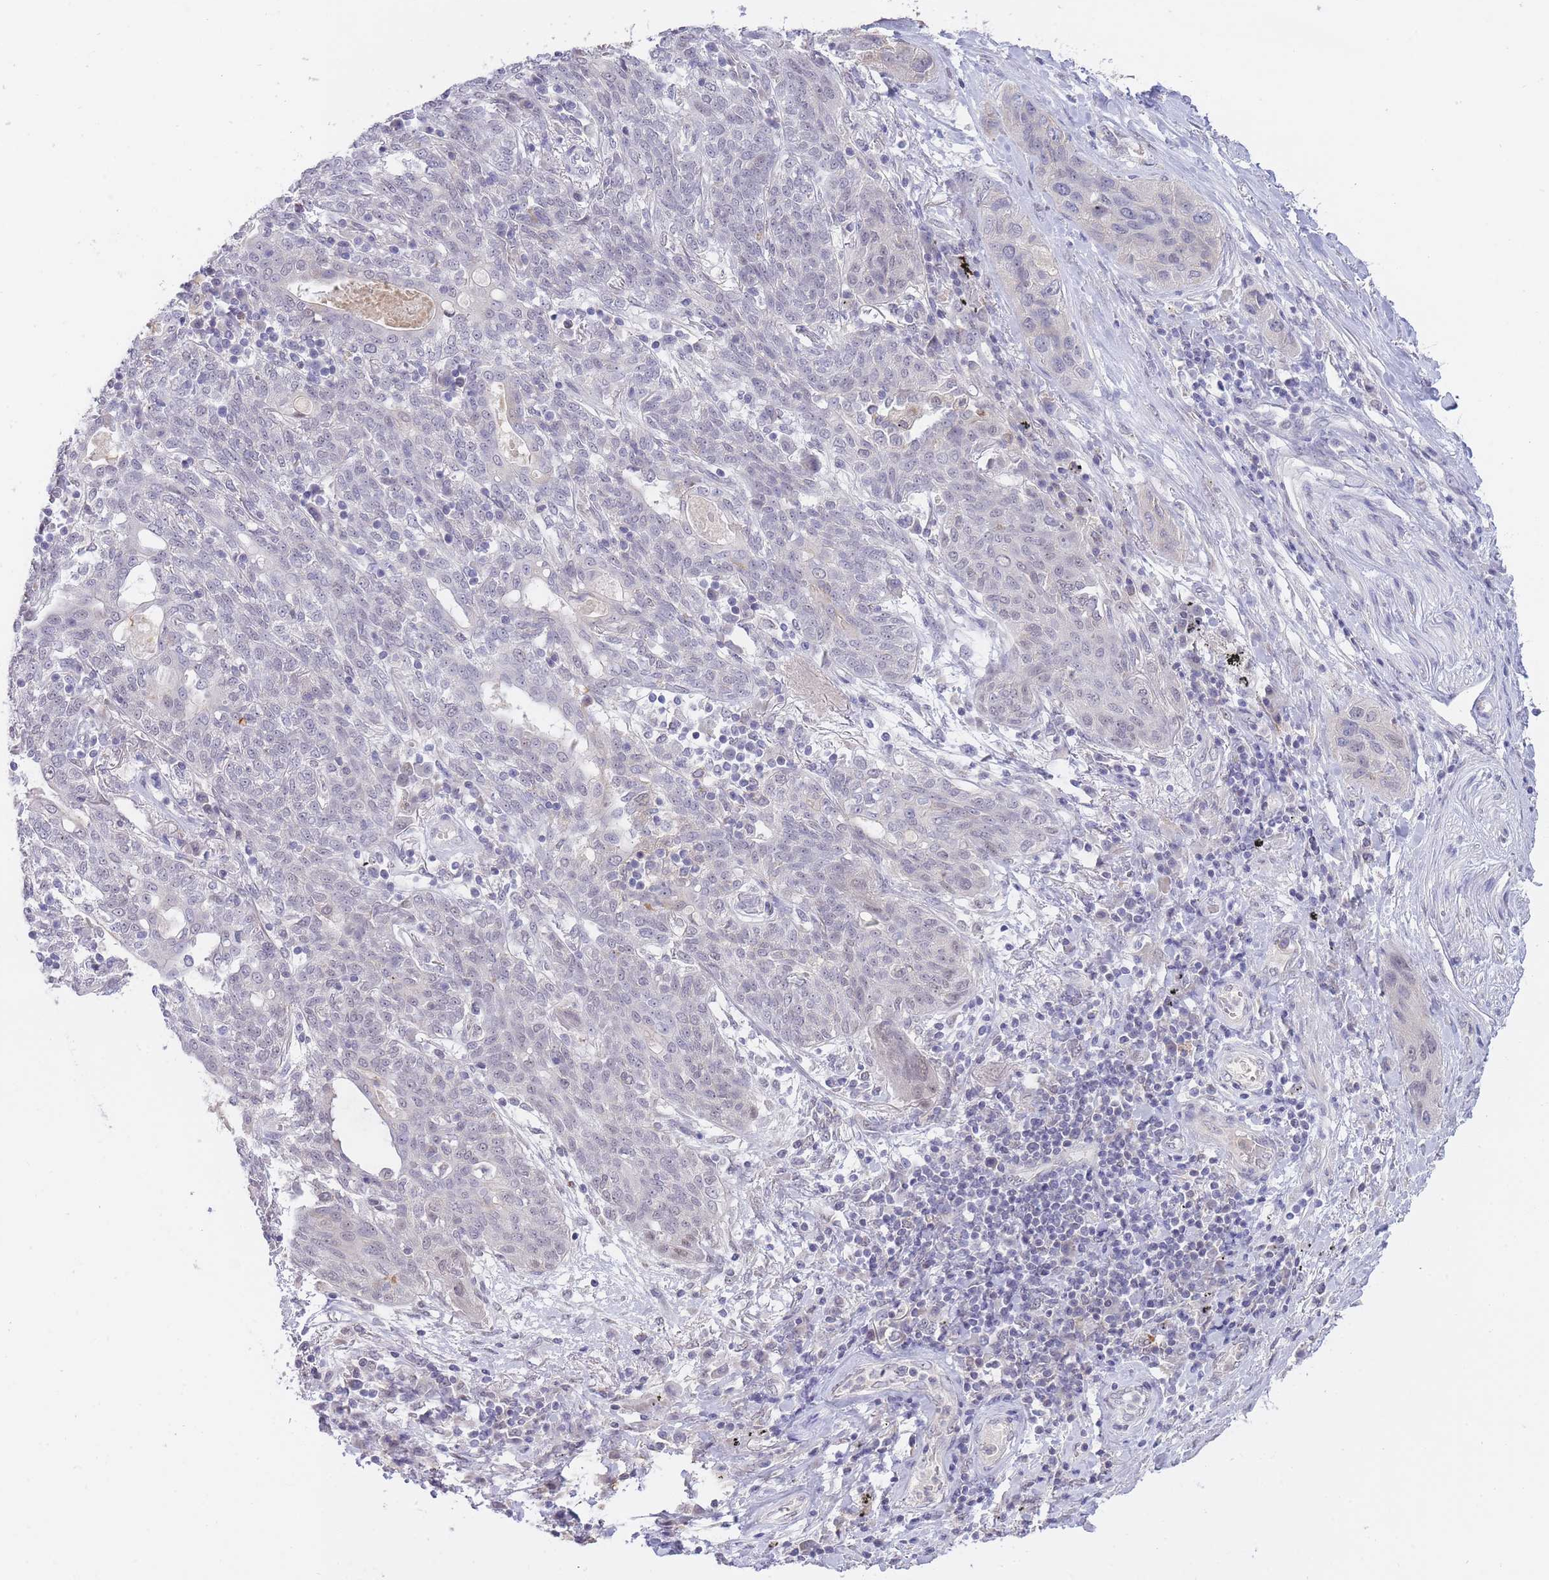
{"staining": {"intensity": "negative", "quantity": "none", "location": "none"}, "tissue": "lung cancer", "cell_type": "Tumor cells", "image_type": "cancer", "snomed": [{"axis": "morphology", "description": "Squamous cell carcinoma, NOS"}, {"axis": "topography", "description": "Lung"}], "caption": "Tumor cells show no significant protein staining in lung squamous cell carcinoma.", "gene": "GOLGA6L25", "patient": {"sex": "female", "age": 70}}